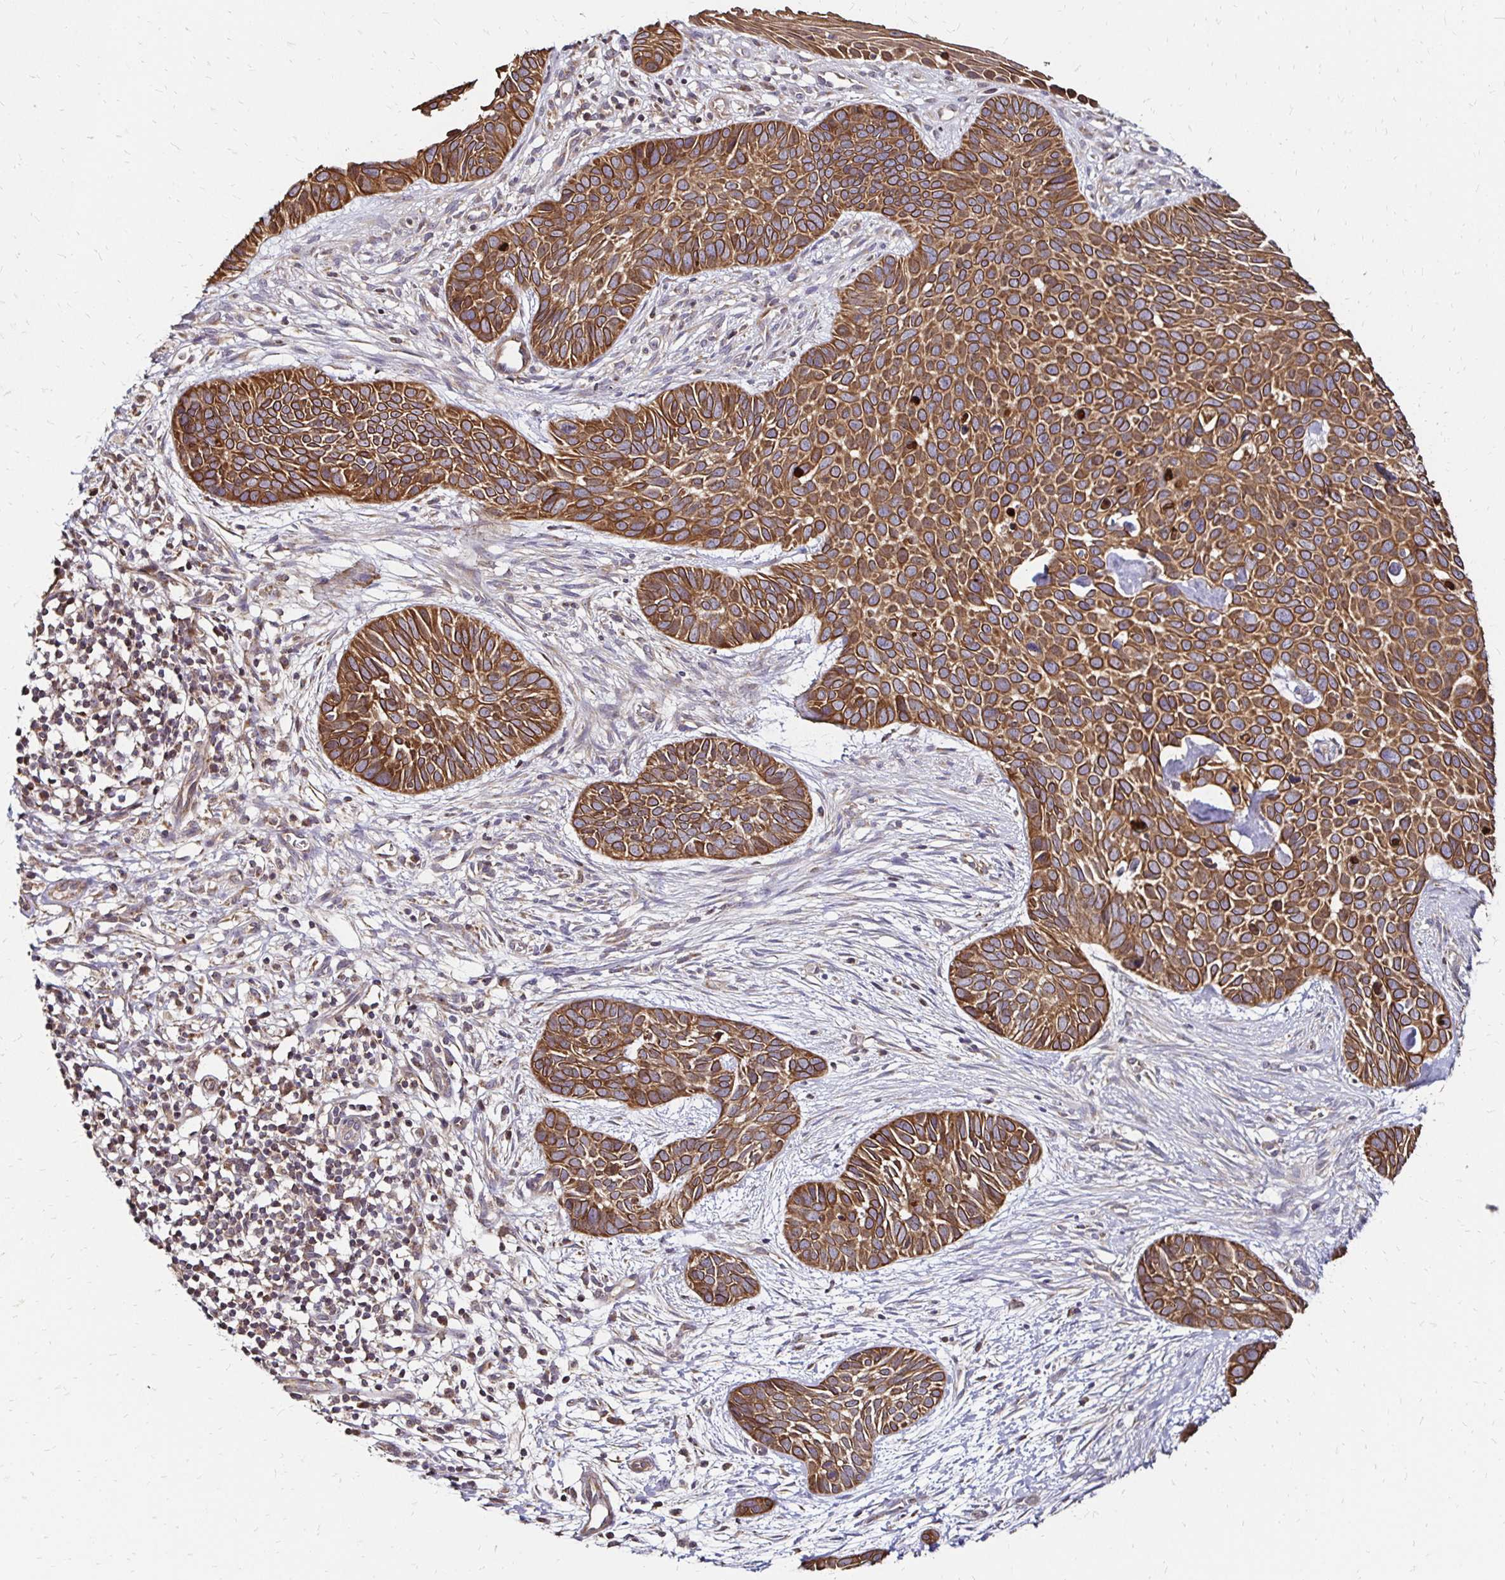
{"staining": {"intensity": "strong", "quantity": ">75%", "location": "cytoplasmic/membranous"}, "tissue": "skin cancer", "cell_type": "Tumor cells", "image_type": "cancer", "snomed": [{"axis": "morphology", "description": "Basal cell carcinoma"}, {"axis": "topography", "description": "Skin"}], "caption": "Basal cell carcinoma (skin) stained with a brown dye shows strong cytoplasmic/membranous positive expression in approximately >75% of tumor cells.", "gene": "ZW10", "patient": {"sex": "male", "age": 69}}